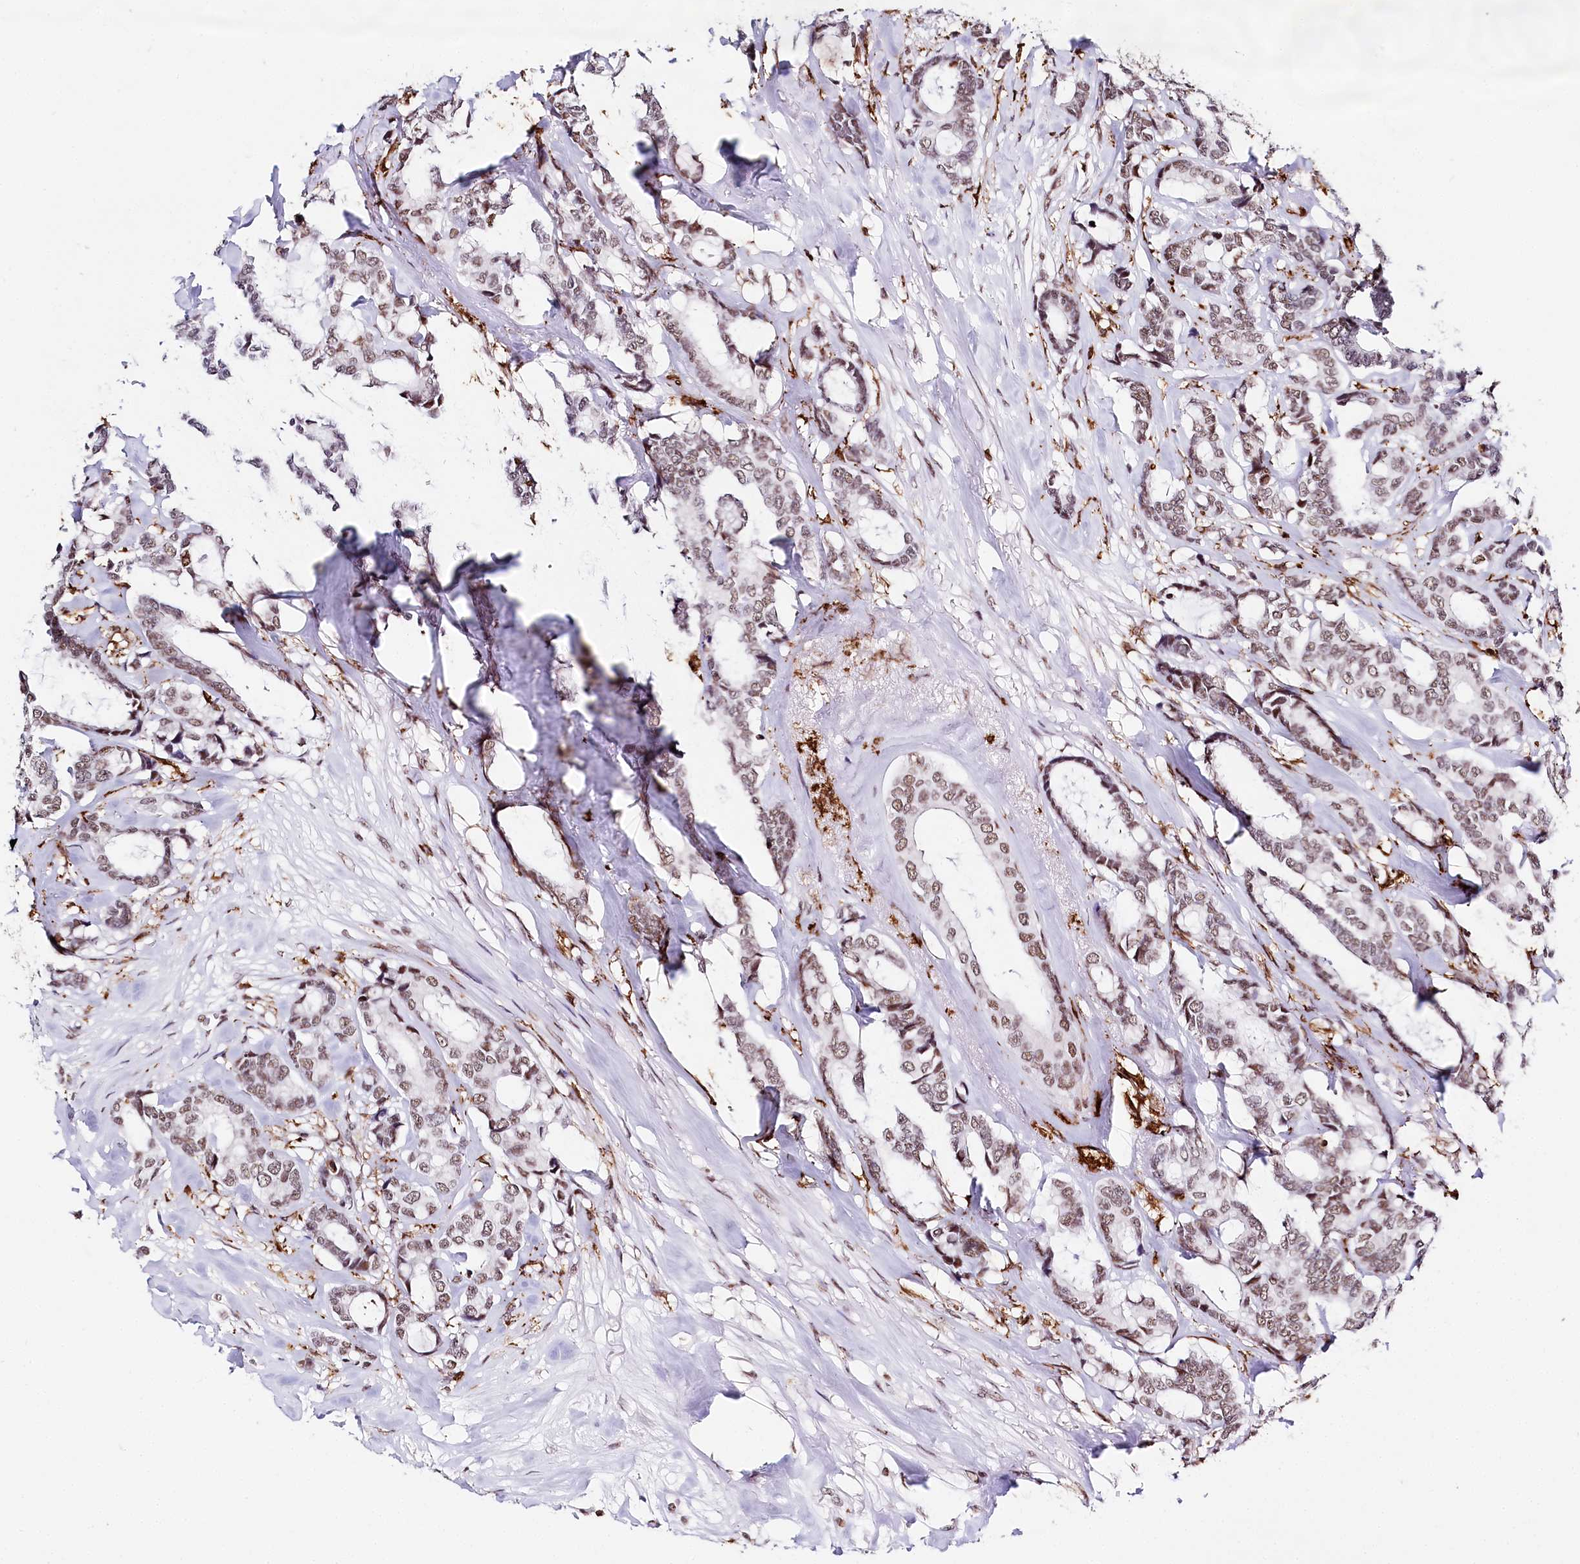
{"staining": {"intensity": "weak", "quantity": ">75%", "location": "nuclear"}, "tissue": "breast cancer", "cell_type": "Tumor cells", "image_type": "cancer", "snomed": [{"axis": "morphology", "description": "Duct carcinoma"}, {"axis": "topography", "description": "Breast"}], "caption": "Breast infiltrating ductal carcinoma stained for a protein demonstrates weak nuclear positivity in tumor cells.", "gene": "BARD1", "patient": {"sex": "female", "age": 87}}